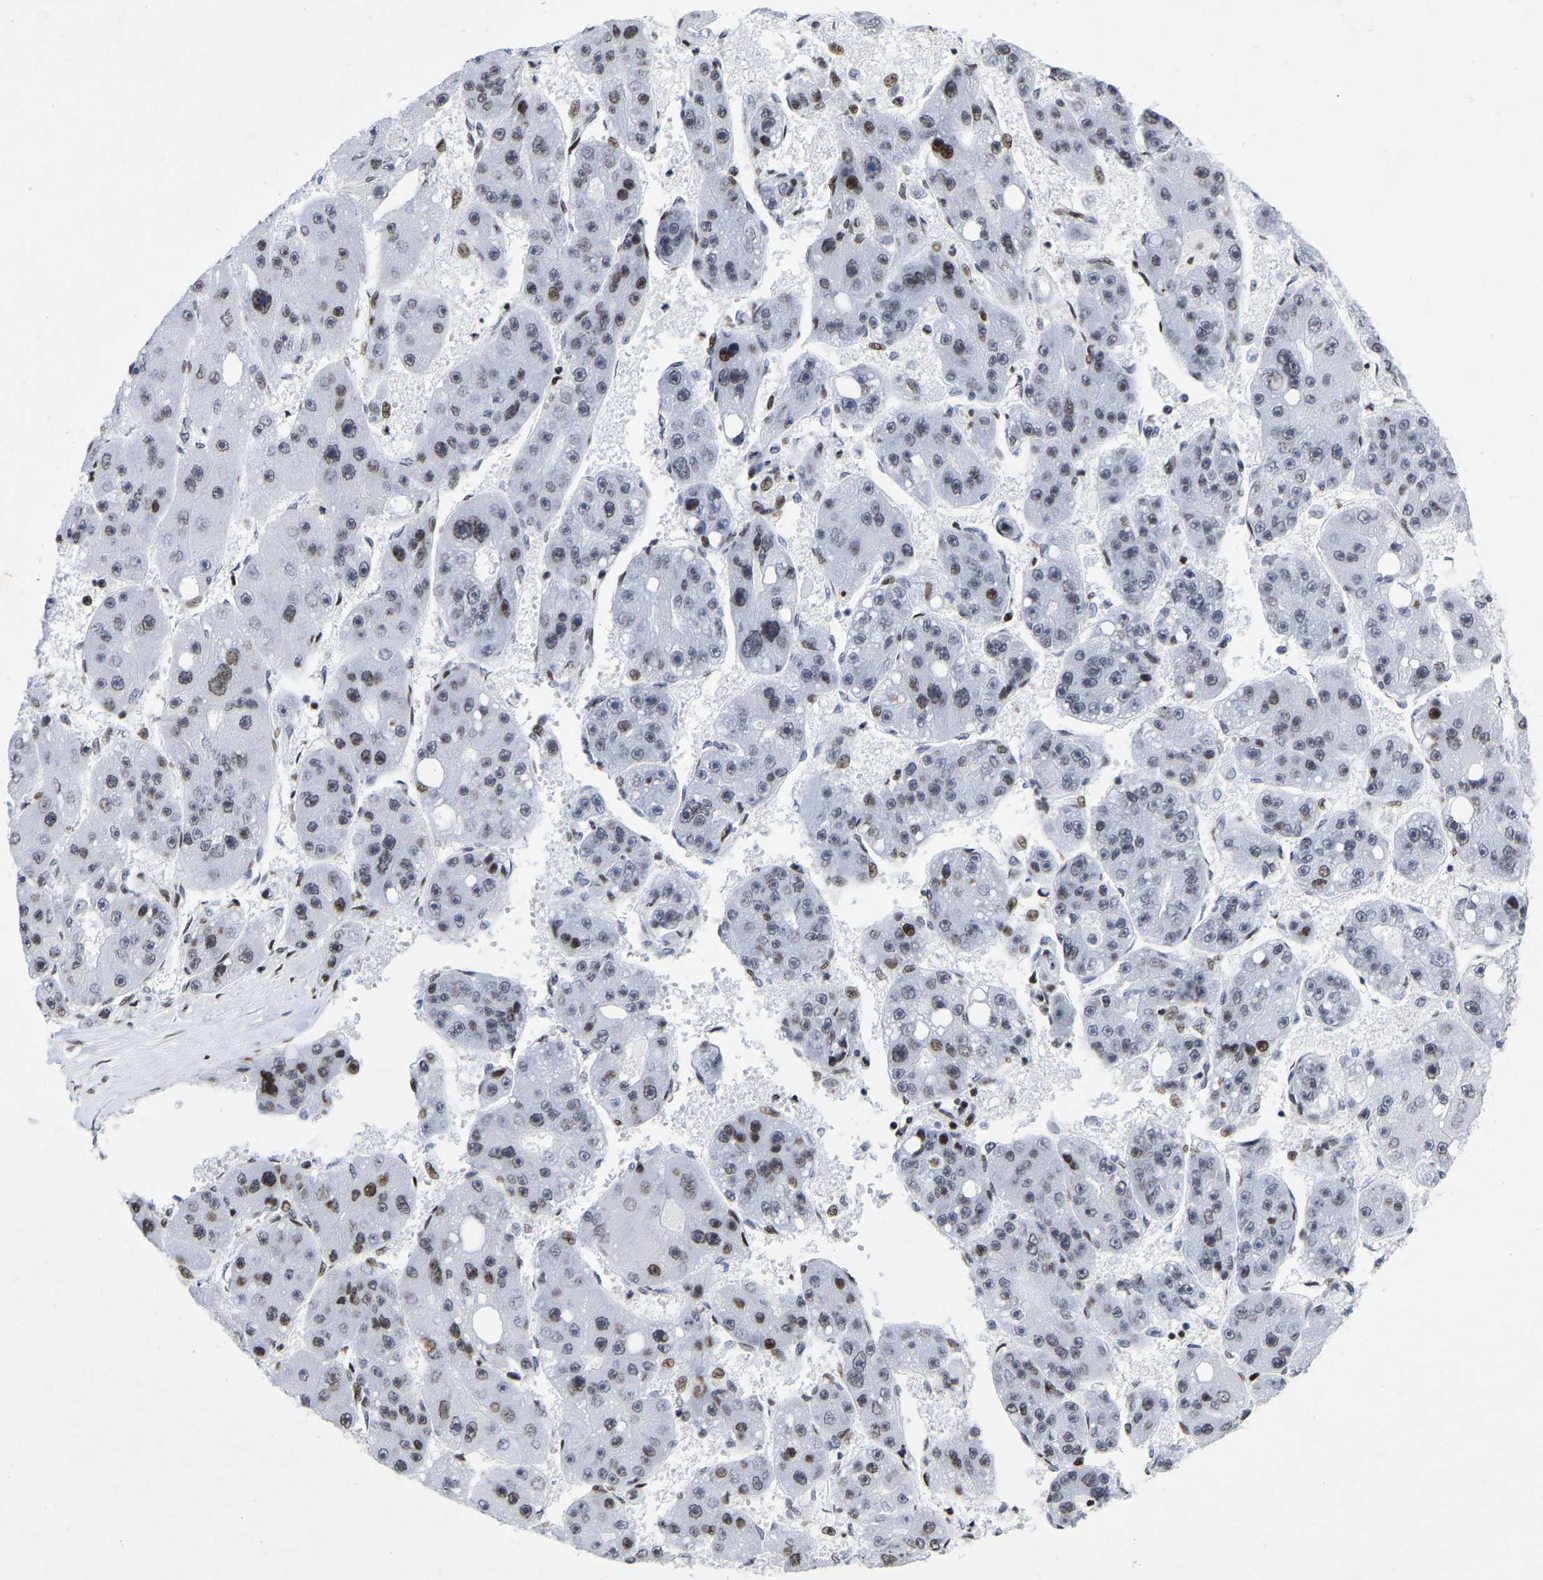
{"staining": {"intensity": "weak", "quantity": "<25%", "location": "nuclear"}, "tissue": "liver cancer", "cell_type": "Tumor cells", "image_type": "cancer", "snomed": [{"axis": "morphology", "description": "Carcinoma, Hepatocellular, NOS"}, {"axis": "topography", "description": "Liver"}], "caption": "This is an IHC micrograph of human liver cancer. There is no expression in tumor cells.", "gene": "PRCC", "patient": {"sex": "female", "age": 61}}